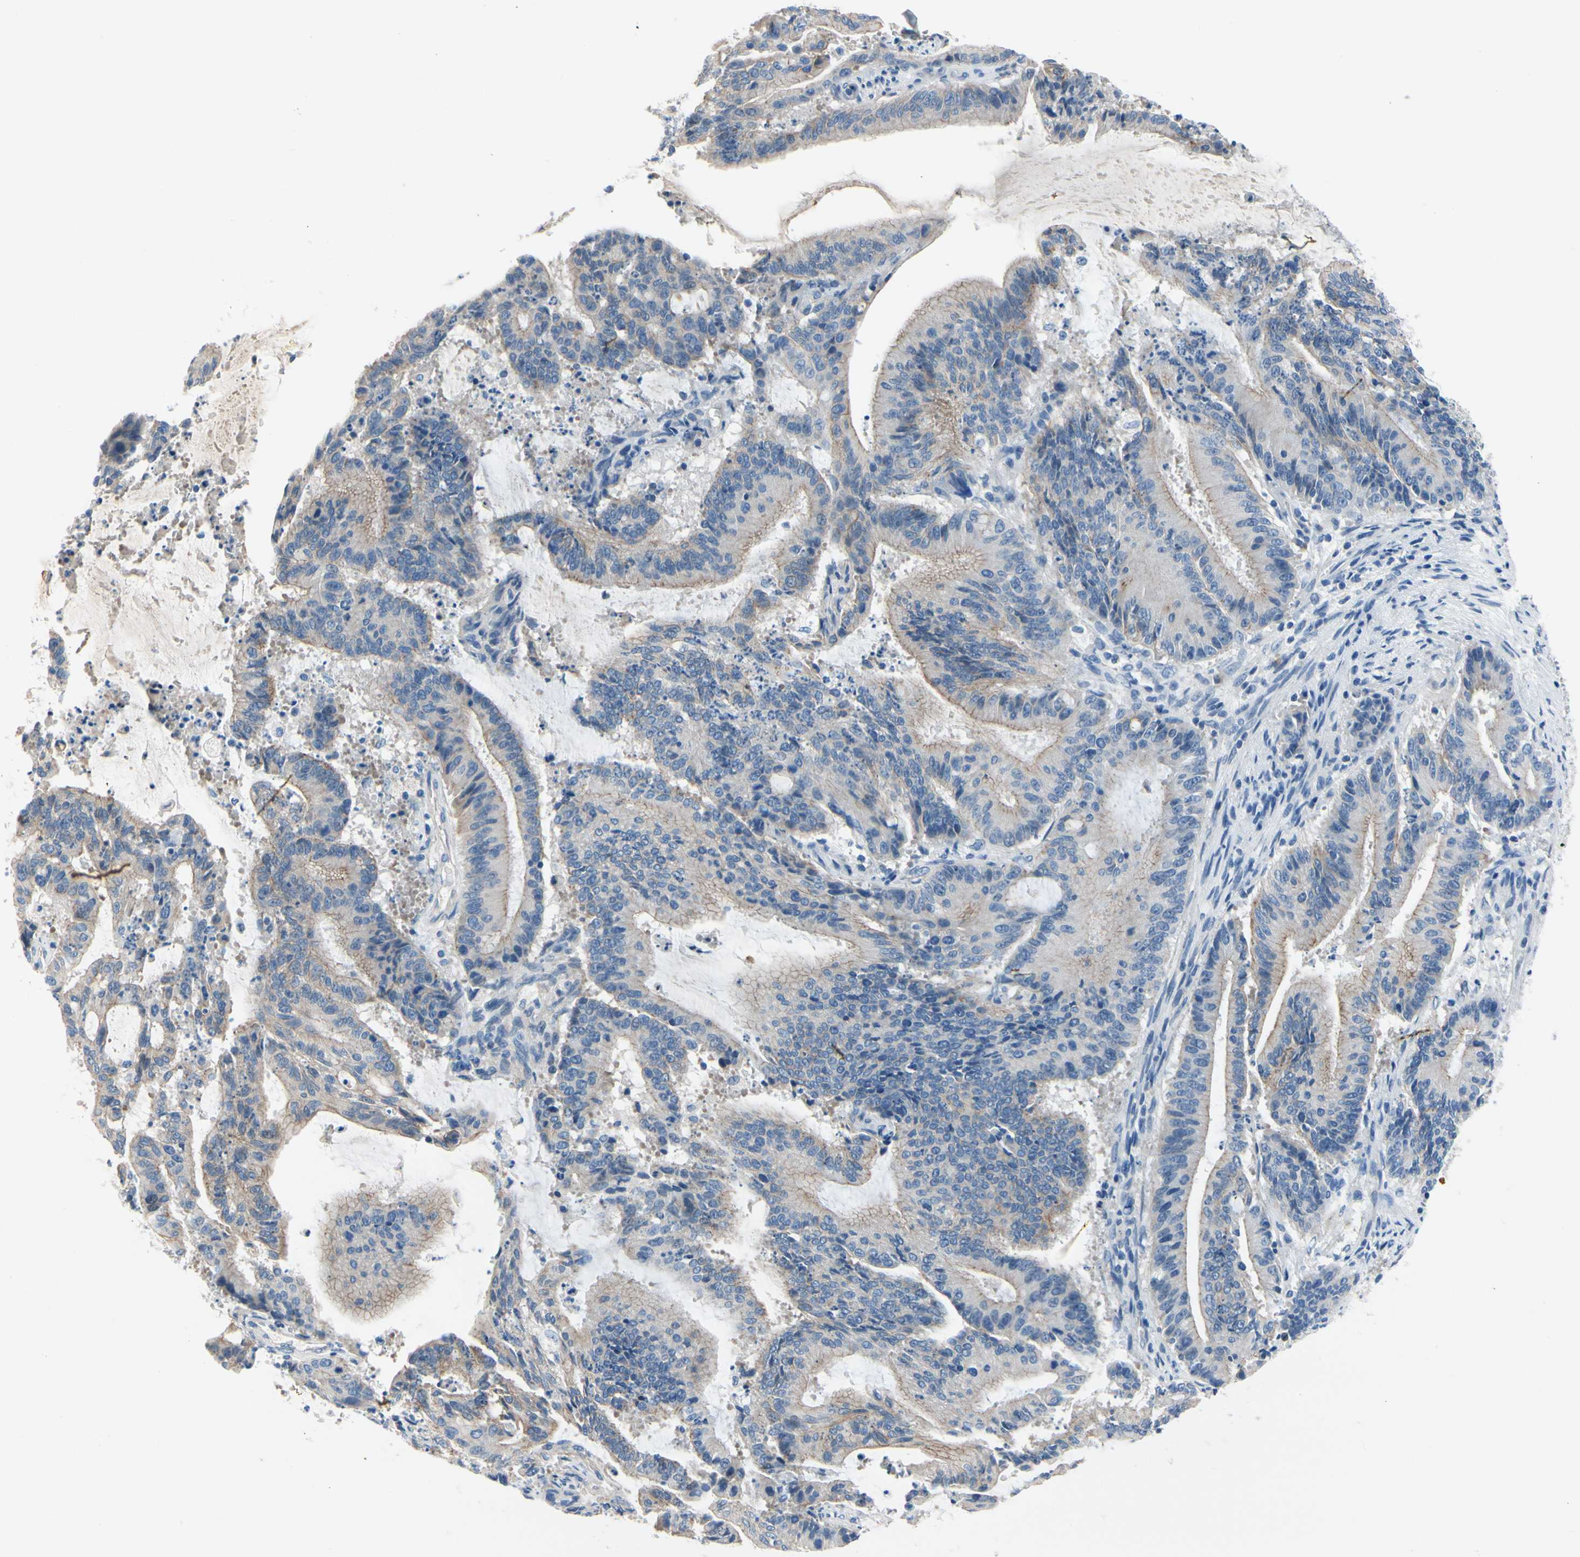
{"staining": {"intensity": "weak", "quantity": "25%-75%", "location": "cytoplasmic/membranous"}, "tissue": "liver cancer", "cell_type": "Tumor cells", "image_type": "cancer", "snomed": [{"axis": "morphology", "description": "Cholangiocarcinoma"}, {"axis": "topography", "description": "Liver"}], "caption": "This photomicrograph exhibits immunohistochemistry staining of cholangiocarcinoma (liver), with low weak cytoplasmic/membranous staining in about 25%-75% of tumor cells.", "gene": "CA14", "patient": {"sex": "female", "age": 73}}